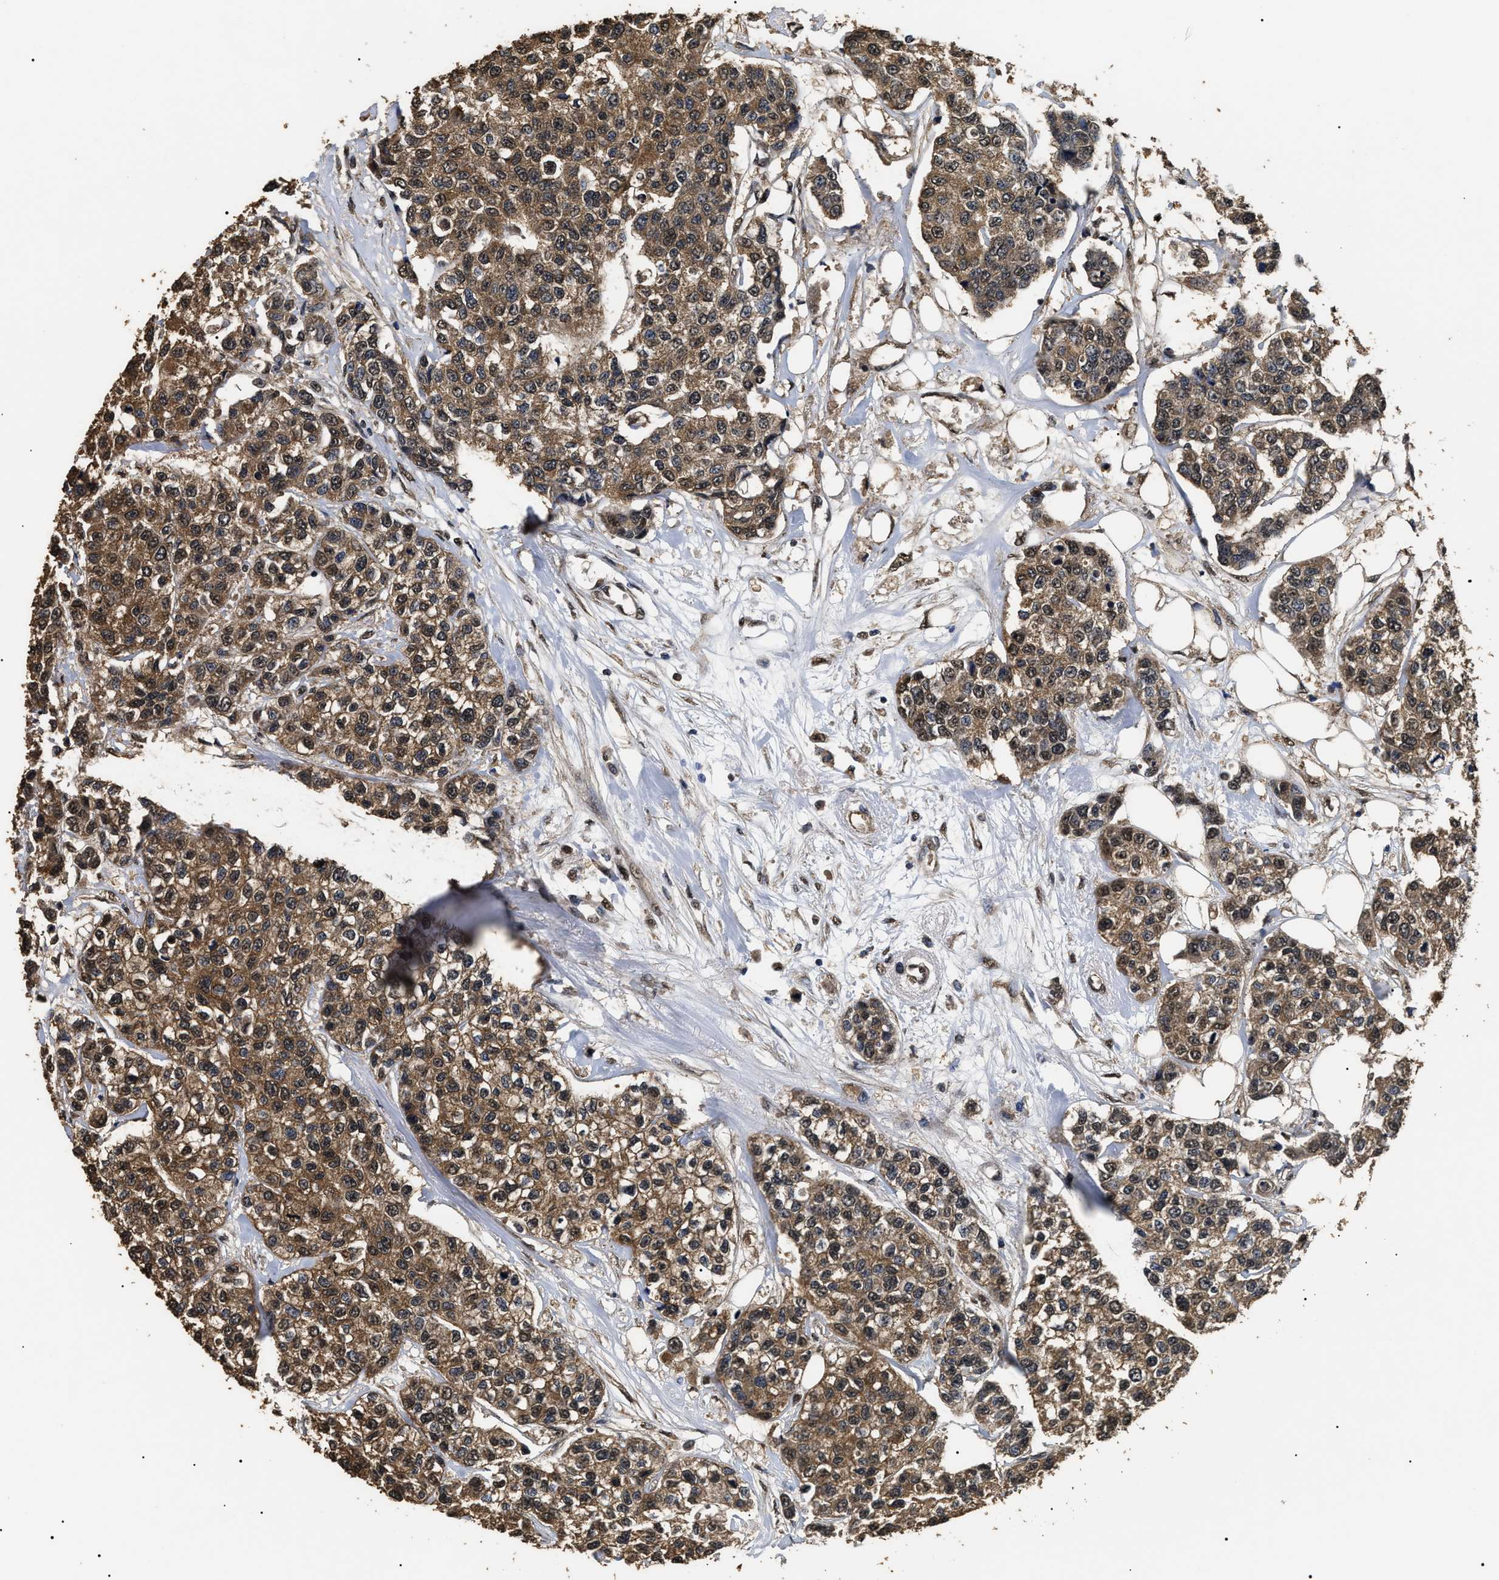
{"staining": {"intensity": "moderate", "quantity": ">75%", "location": "cytoplasmic/membranous,nuclear"}, "tissue": "breast cancer", "cell_type": "Tumor cells", "image_type": "cancer", "snomed": [{"axis": "morphology", "description": "Duct carcinoma"}, {"axis": "topography", "description": "Breast"}], "caption": "Protein expression by immunohistochemistry exhibits moderate cytoplasmic/membranous and nuclear staining in approximately >75% of tumor cells in breast cancer. The staining is performed using DAB (3,3'-diaminobenzidine) brown chromogen to label protein expression. The nuclei are counter-stained blue using hematoxylin.", "gene": "PSMD8", "patient": {"sex": "female", "age": 51}}